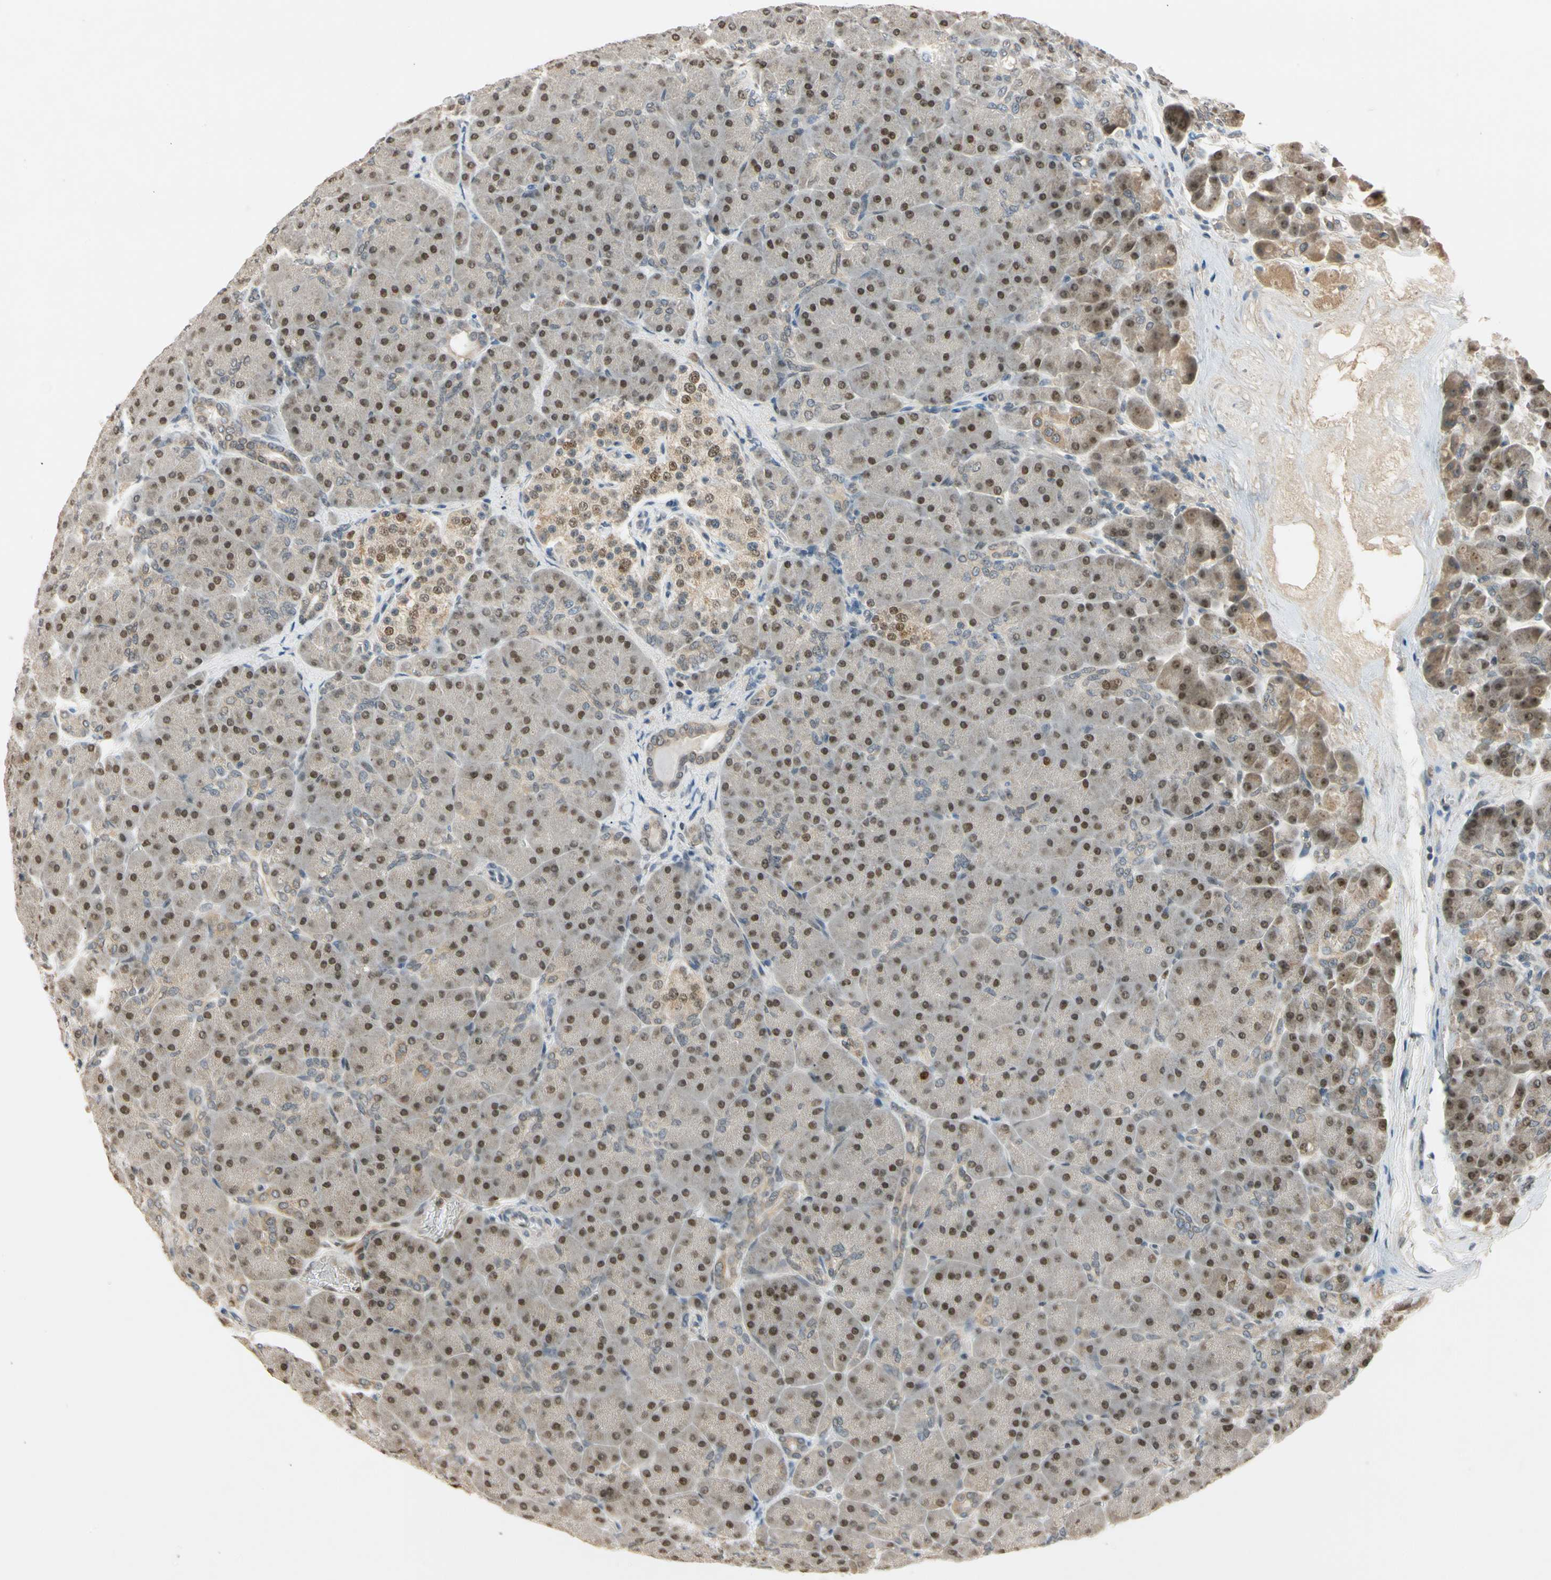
{"staining": {"intensity": "moderate", "quantity": "25%-75%", "location": "nuclear"}, "tissue": "pancreas", "cell_type": "Exocrine glandular cells", "image_type": "normal", "snomed": [{"axis": "morphology", "description": "Normal tissue, NOS"}, {"axis": "topography", "description": "Pancreas"}], "caption": "Moderate nuclear positivity for a protein is appreciated in about 25%-75% of exocrine glandular cells of normal pancreas using immunohistochemistry.", "gene": "RIOX2", "patient": {"sex": "male", "age": 66}}